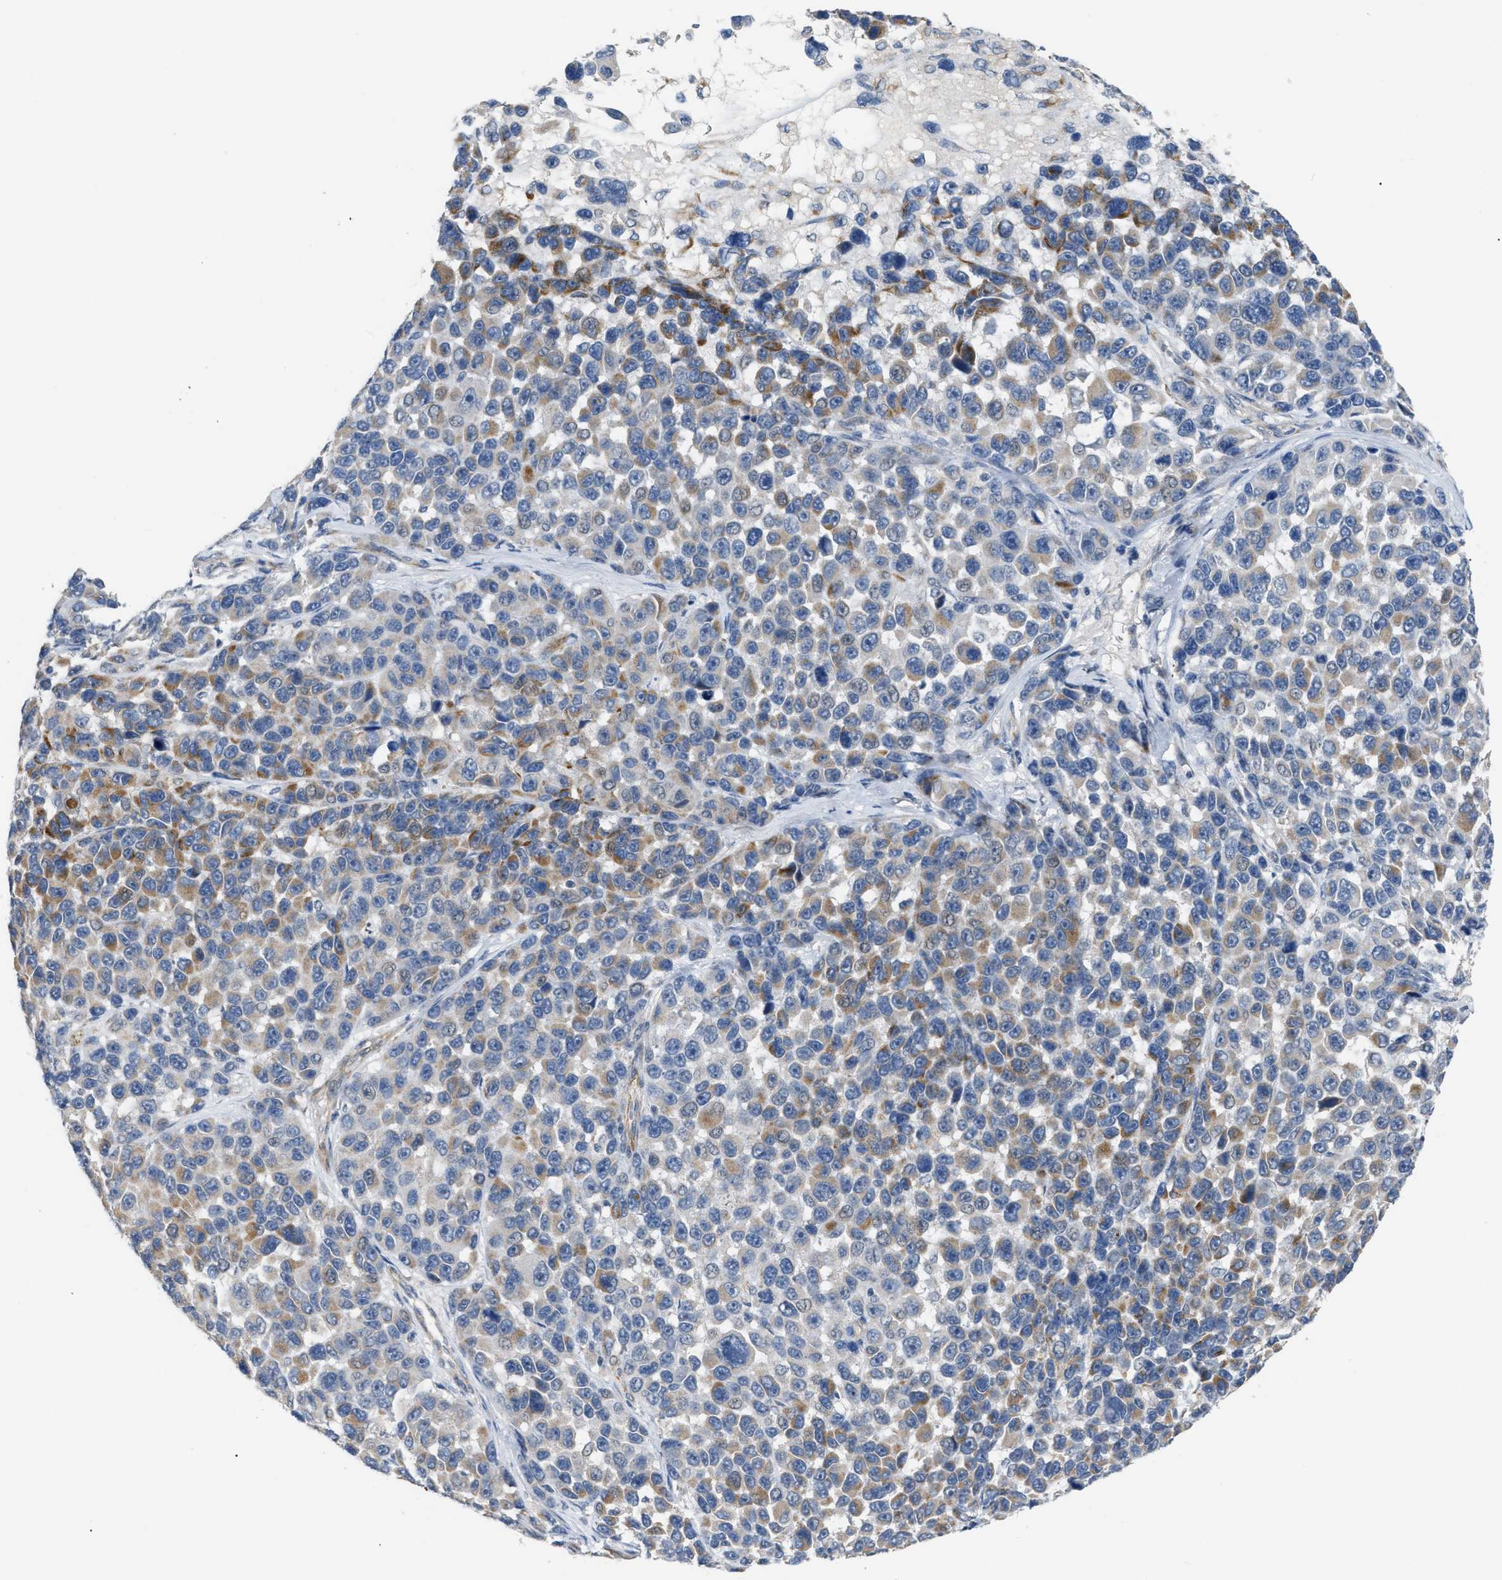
{"staining": {"intensity": "moderate", "quantity": "25%-75%", "location": "cytoplasmic/membranous"}, "tissue": "melanoma", "cell_type": "Tumor cells", "image_type": "cancer", "snomed": [{"axis": "morphology", "description": "Malignant melanoma, NOS"}, {"axis": "topography", "description": "Skin"}], "caption": "Immunohistochemistry (IHC) micrograph of neoplastic tissue: human malignant melanoma stained using IHC shows medium levels of moderate protein expression localized specifically in the cytoplasmic/membranous of tumor cells, appearing as a cytoplasmic/membranous brown color.", "gene": "DHX58", "patient": {"sex": "male", "age": 53}}